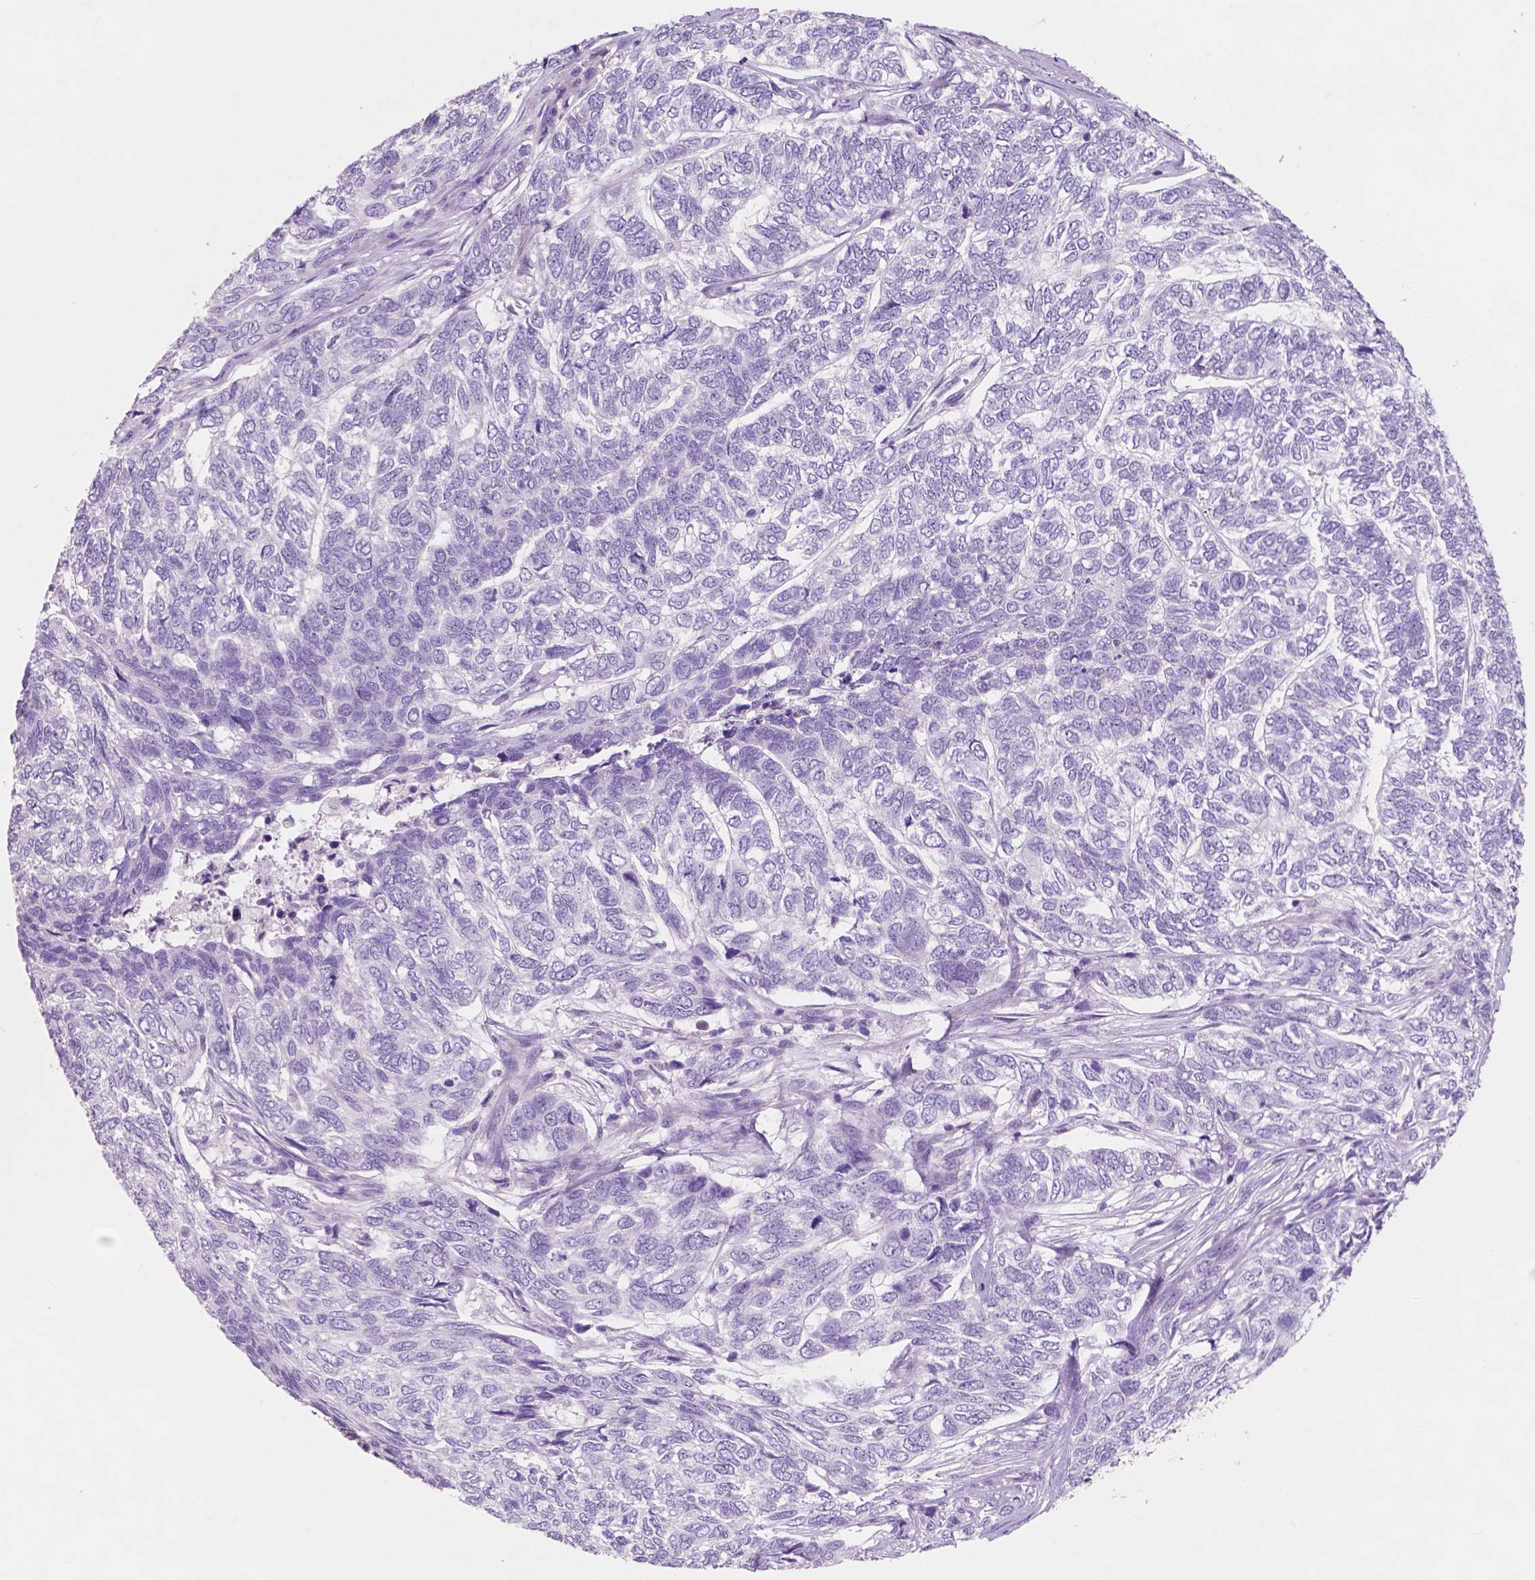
{"staining": {"intensity": "negative", "quantity": "none", "location": "none"}, "tissue": "skin cancer", "cell_type": "Tumor cells", "image_type": "cancer", "snomed": [{"axis": "morphology", "description": "Basal cell carcinoma"}, {"axis": "topography", "description": "Skin"}], "caption": "High magnification brightfield microscopy of skin cancer (basal cell carcinoma) stained with DAB (brown) and counterstained with hematoxylin (blue): tumor cells show no significant positivity.", "gene": "CUZD1", "patient": {"sex": "female", "age": 65}}